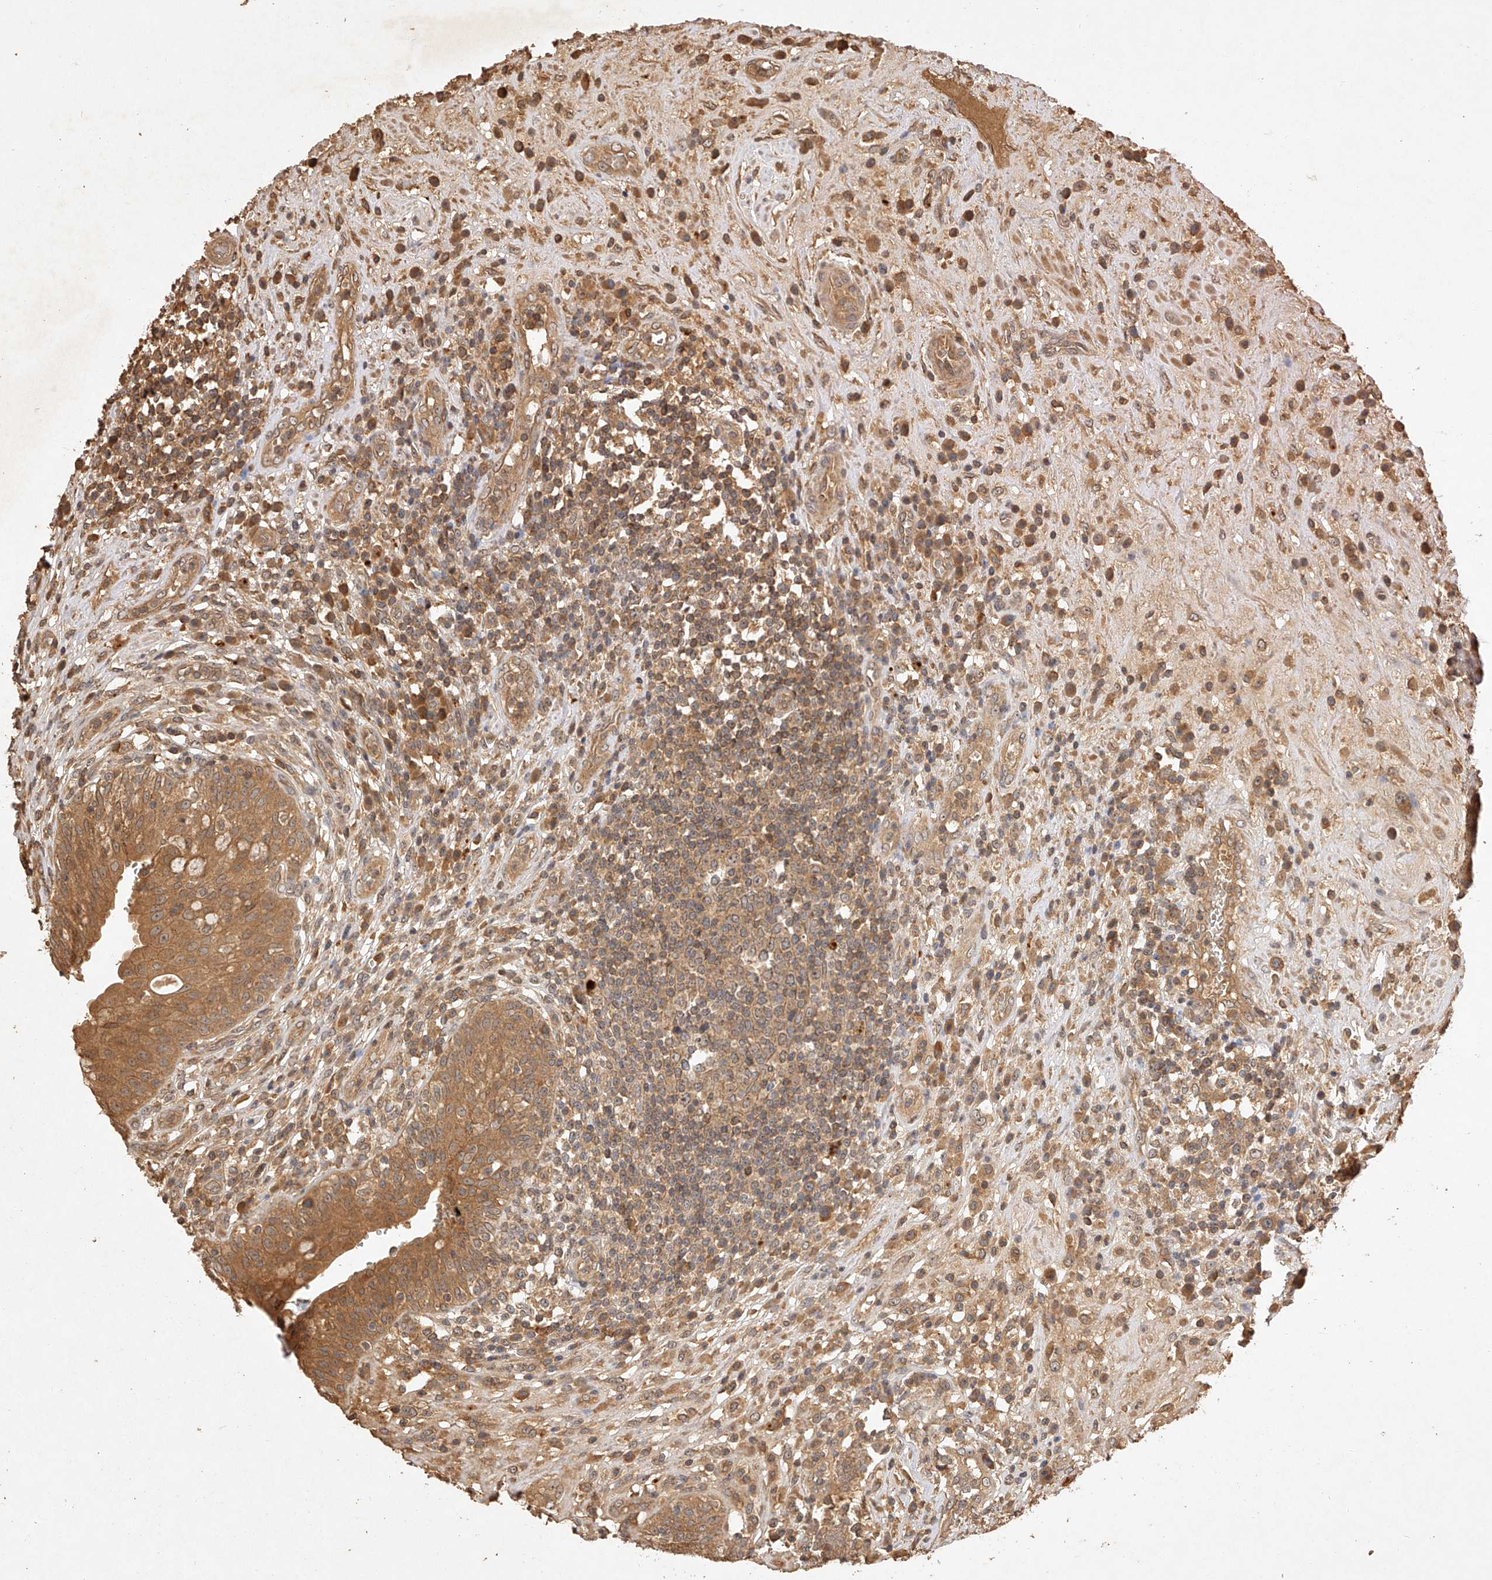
{"staining": {"intensity": "moderate", "quantity": ">75%", "location": "cytoplasmic/membranous"}, "tissue": "urinary bladder", "cell_type": "Urothelial cells", "image_type": "normal", "snomed": [{"axis": "morphology", "description": "Normal tissue, NOS"}, {"axis": "topography", "description": "Urinary bladder"}], "caption": "A brown stain labels moderate cytoplasmic/membranous staining of a protein in urothelial cells of unremarkable human urinary bladder. (DAB (3,3'-diaminobenzidine) IHC with brightfield microscopy, high magnification).", "gene": "NSMAF", "patient": {"sex": "female", "age": 62}}